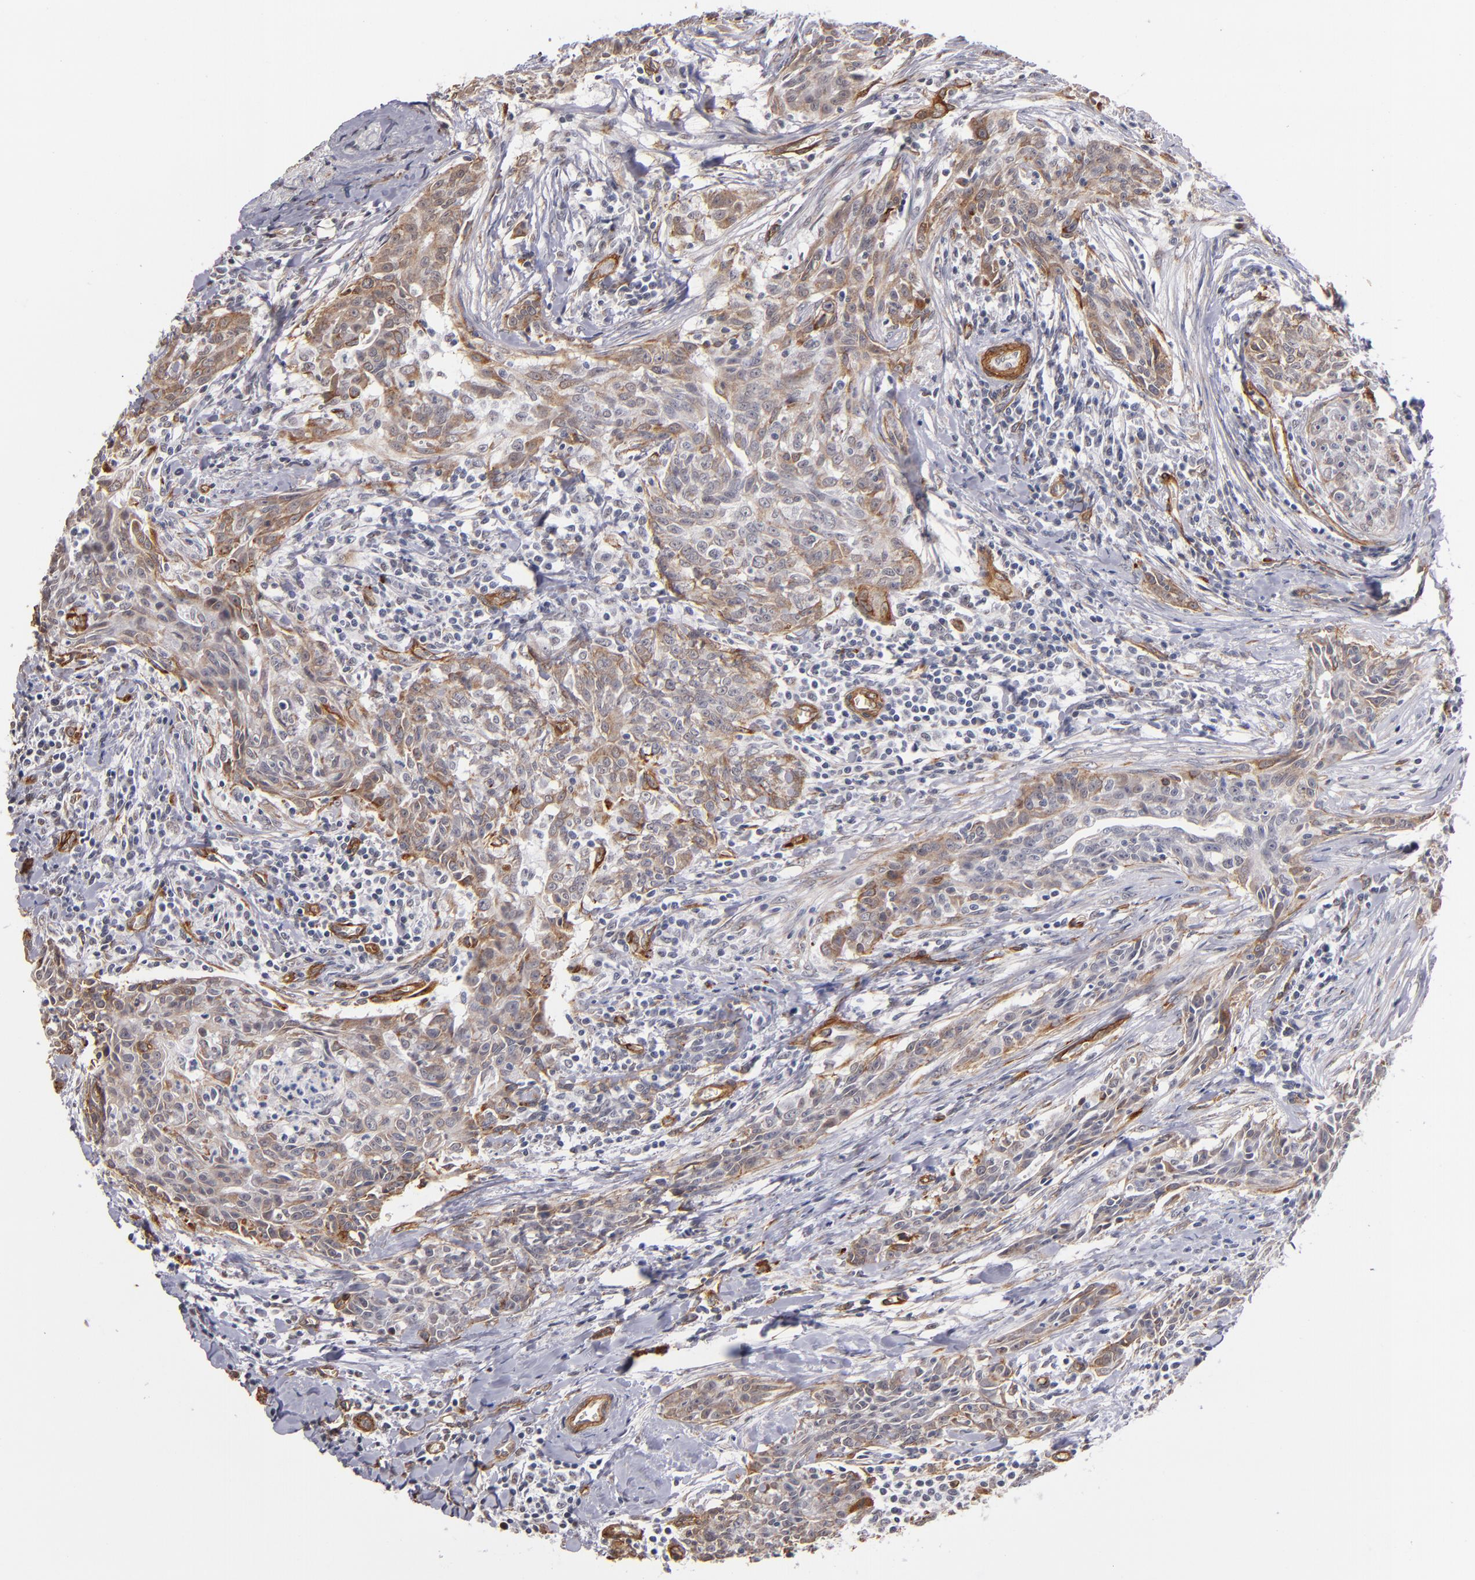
{"staining": {"intensity": "moderate", "quantity": ">75%", "location": "cytoplasmic/membranous"}, "tissue": "breast cancer", "cell_type": "Tumor cells", "image_type": "cancer", "snomed": [{"axis": "morphology", "description": "Duct carcinoma"}, {"axis": "topography", "description": "Breast"}], "caption": "Tumor cells show moderate cytoplasmic/membranous positivity in about >75% of cells in breast invasive ductal carcinoma.", "gene": "LAMC1", "patient": {"sex": "female", "age": 50}}